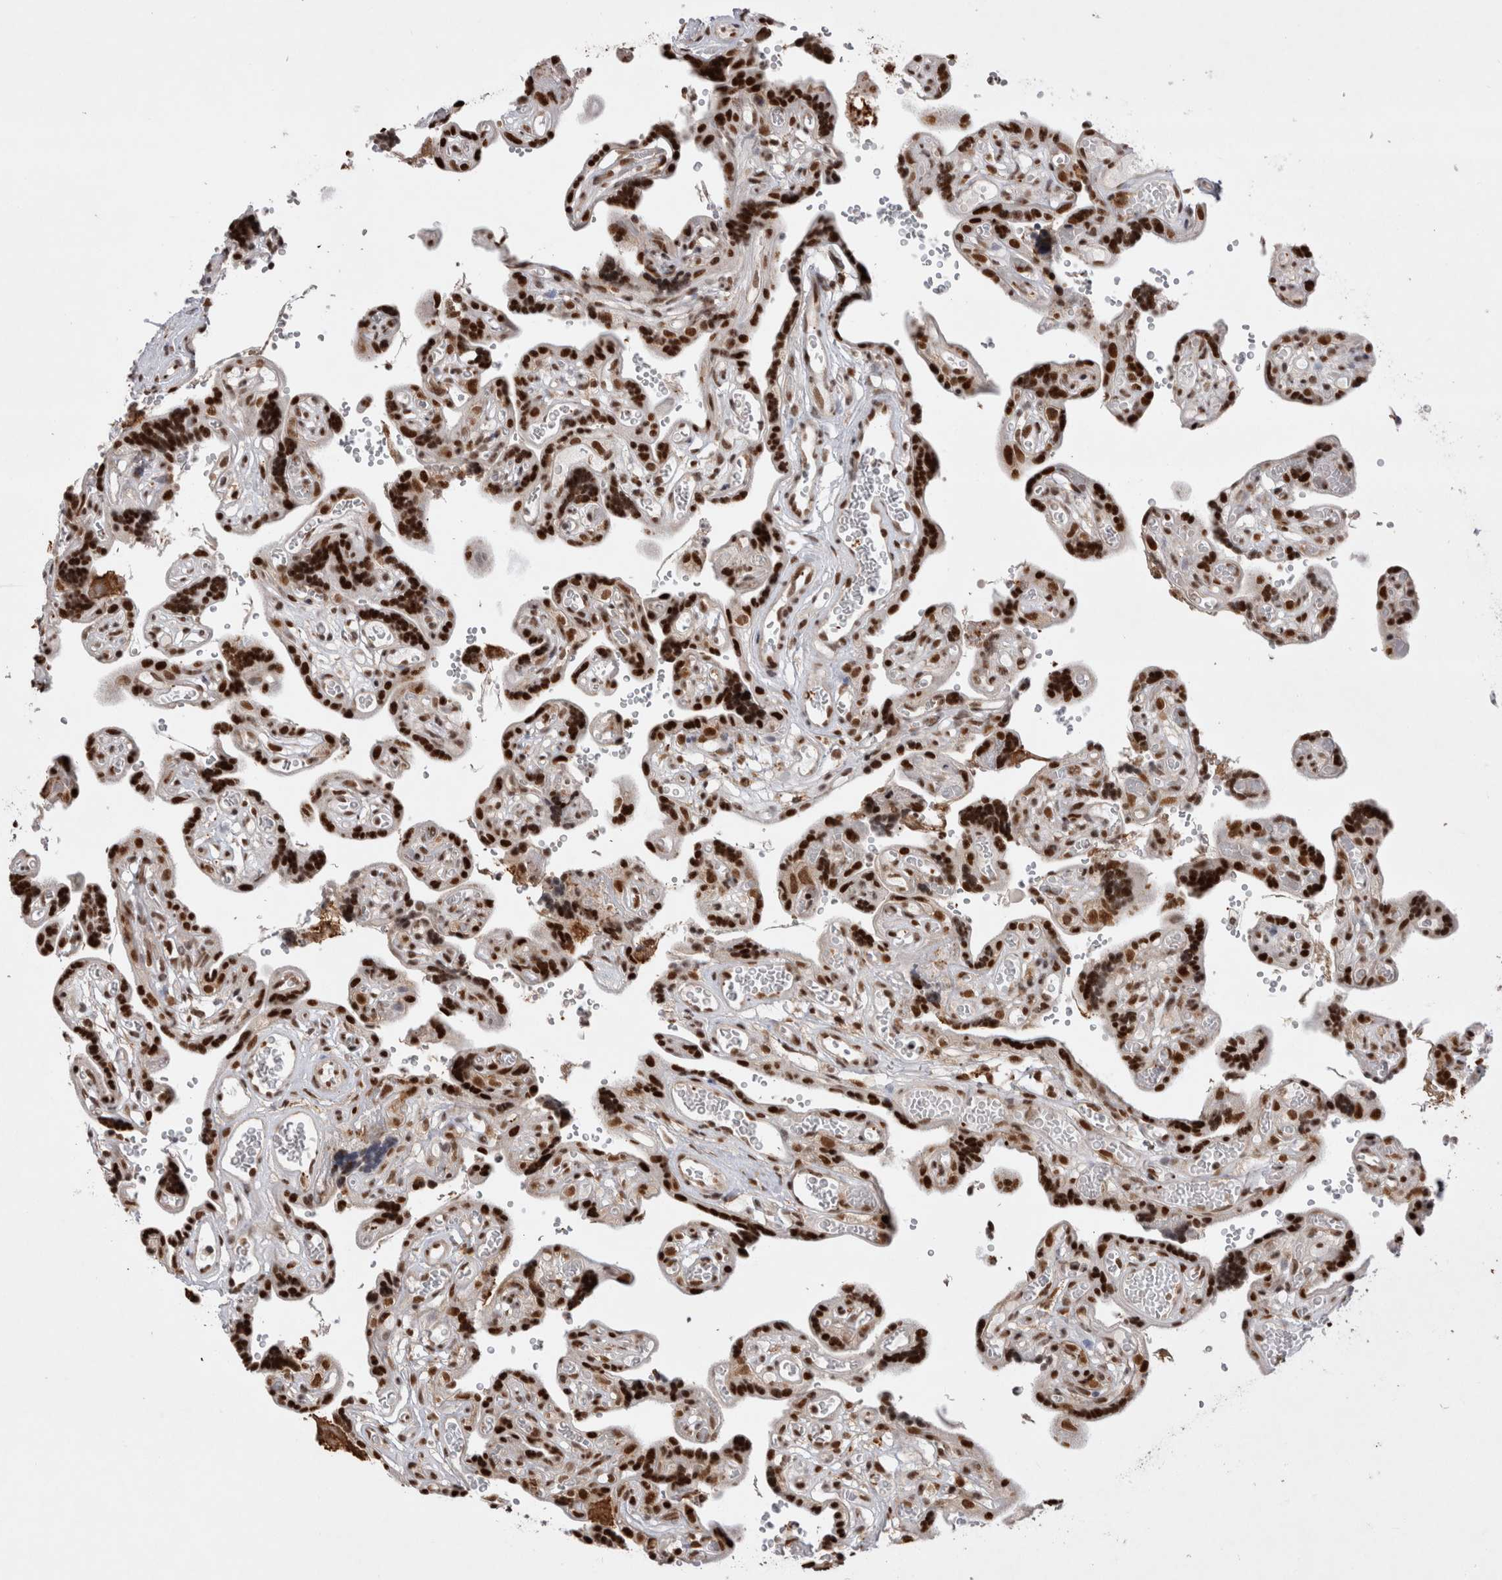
{"staining": {"intensity": "strong", "quantity": ">75%", "location": "nuclear"}, "tissue": "placenta", "cell_type": "Decidual cells", "image_type": "normal", "snomed": [{"axis": "morphology", "description": "Normal tissue, NOS"}, {"axis": "topography", "description": "Placenta"}], "caption": "DAB (3,3'-diaminobenzidine) immunohistochemical staining of benign human placenta displays strong nuclear protein positivity in about >75% of decidual cells. (DAB IHC with brightfield microscopy, high magnification).", "gene": "EYA2", "patient": {"sex": "female", "age": 30}}